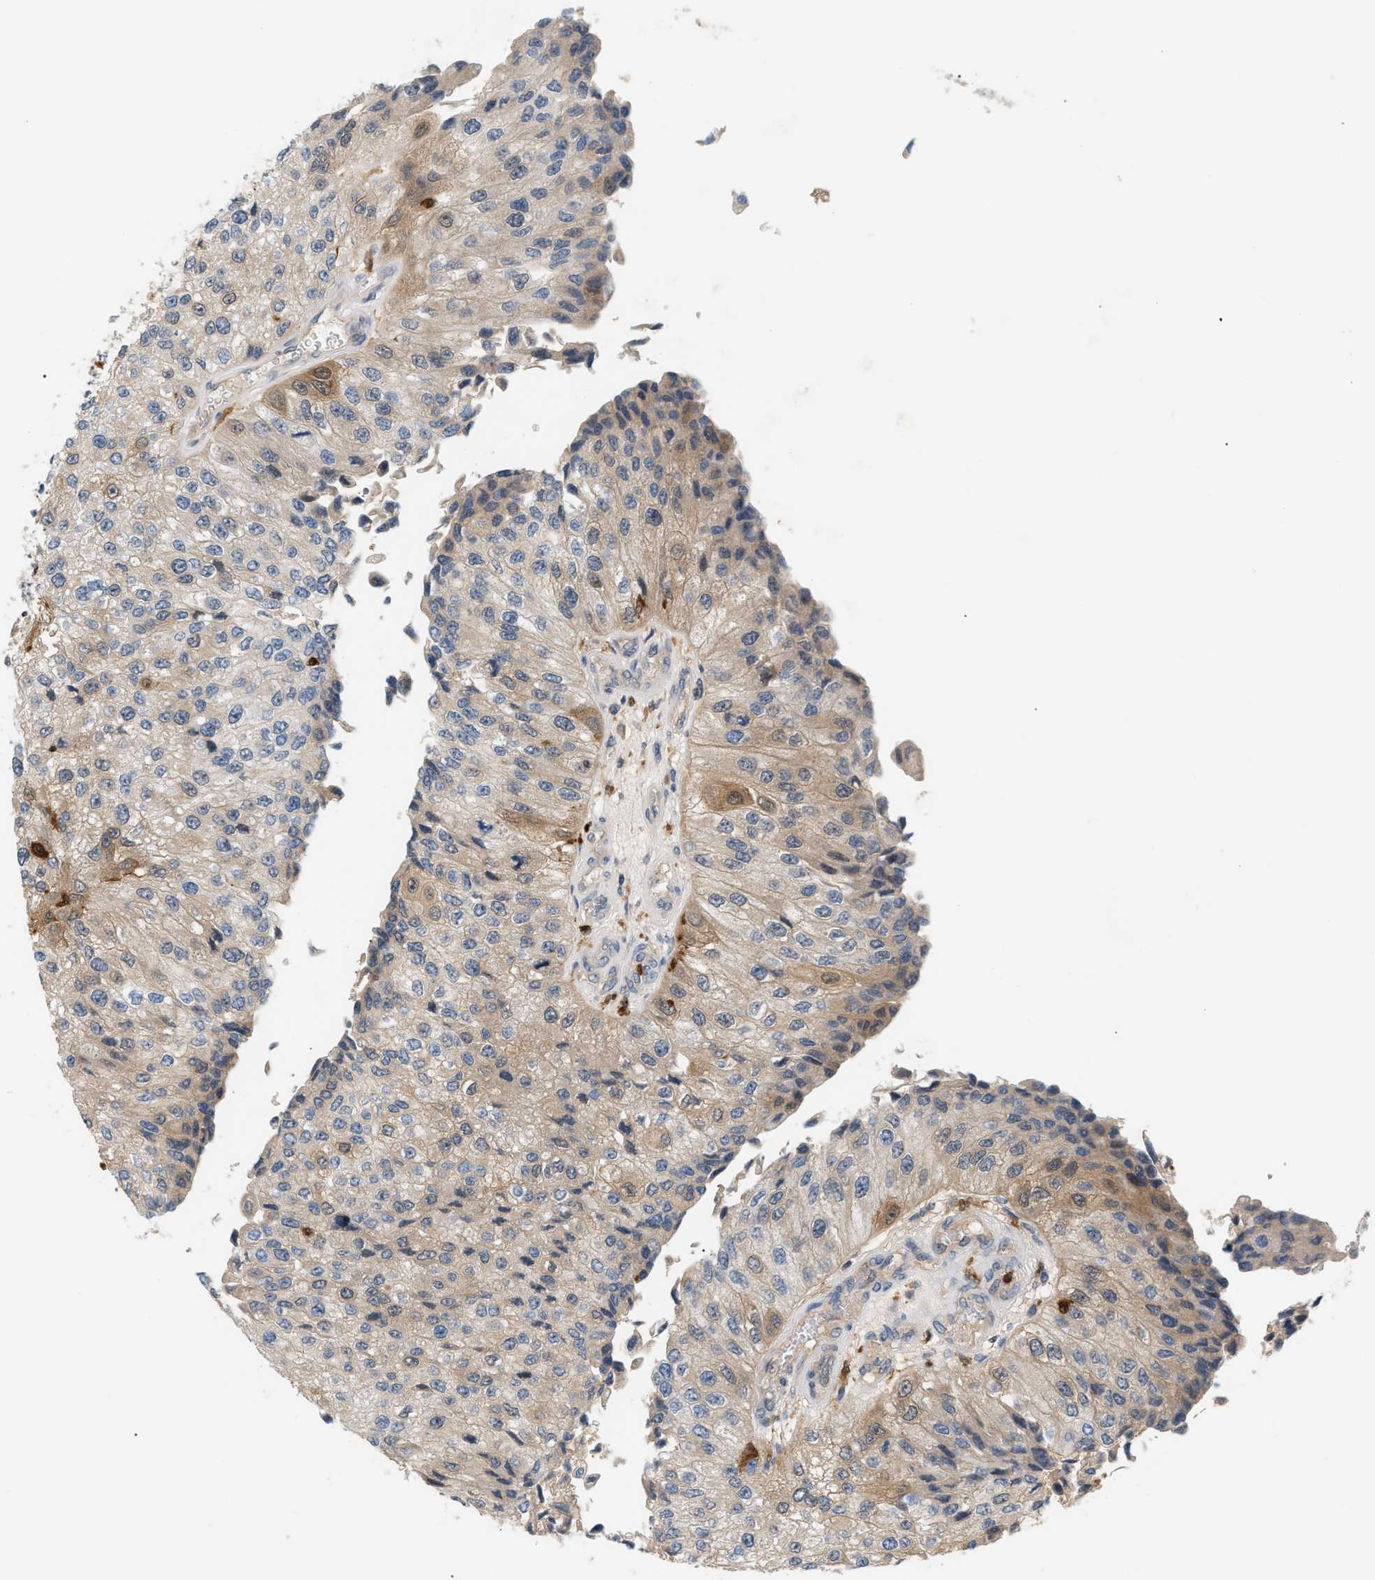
{"staining": {"intensity": "weak", "quantity": "25%-75%", "location": "cytoplasmic/membranous"}, "tissue": "urothelial cancer", "cell_type": "Tumor cells", "image_type": "cancer", "snomed": [{"axis": "morphology", "description": "Urothelial carcinoma, High grade"}, {"axis": "topography", "description": "Kidney"}, {"axis": "topography", "description": "Urinary bladder"}], "caption": "About 25%-75% of tumor cells in high-grade urothelial carcinoma show weak cytoplasmic/membranous protein positivity as visualized by brown immunohistochemical staining.", "gene": "PYCARD", "patient": {"sex": "male", "age": 77}}